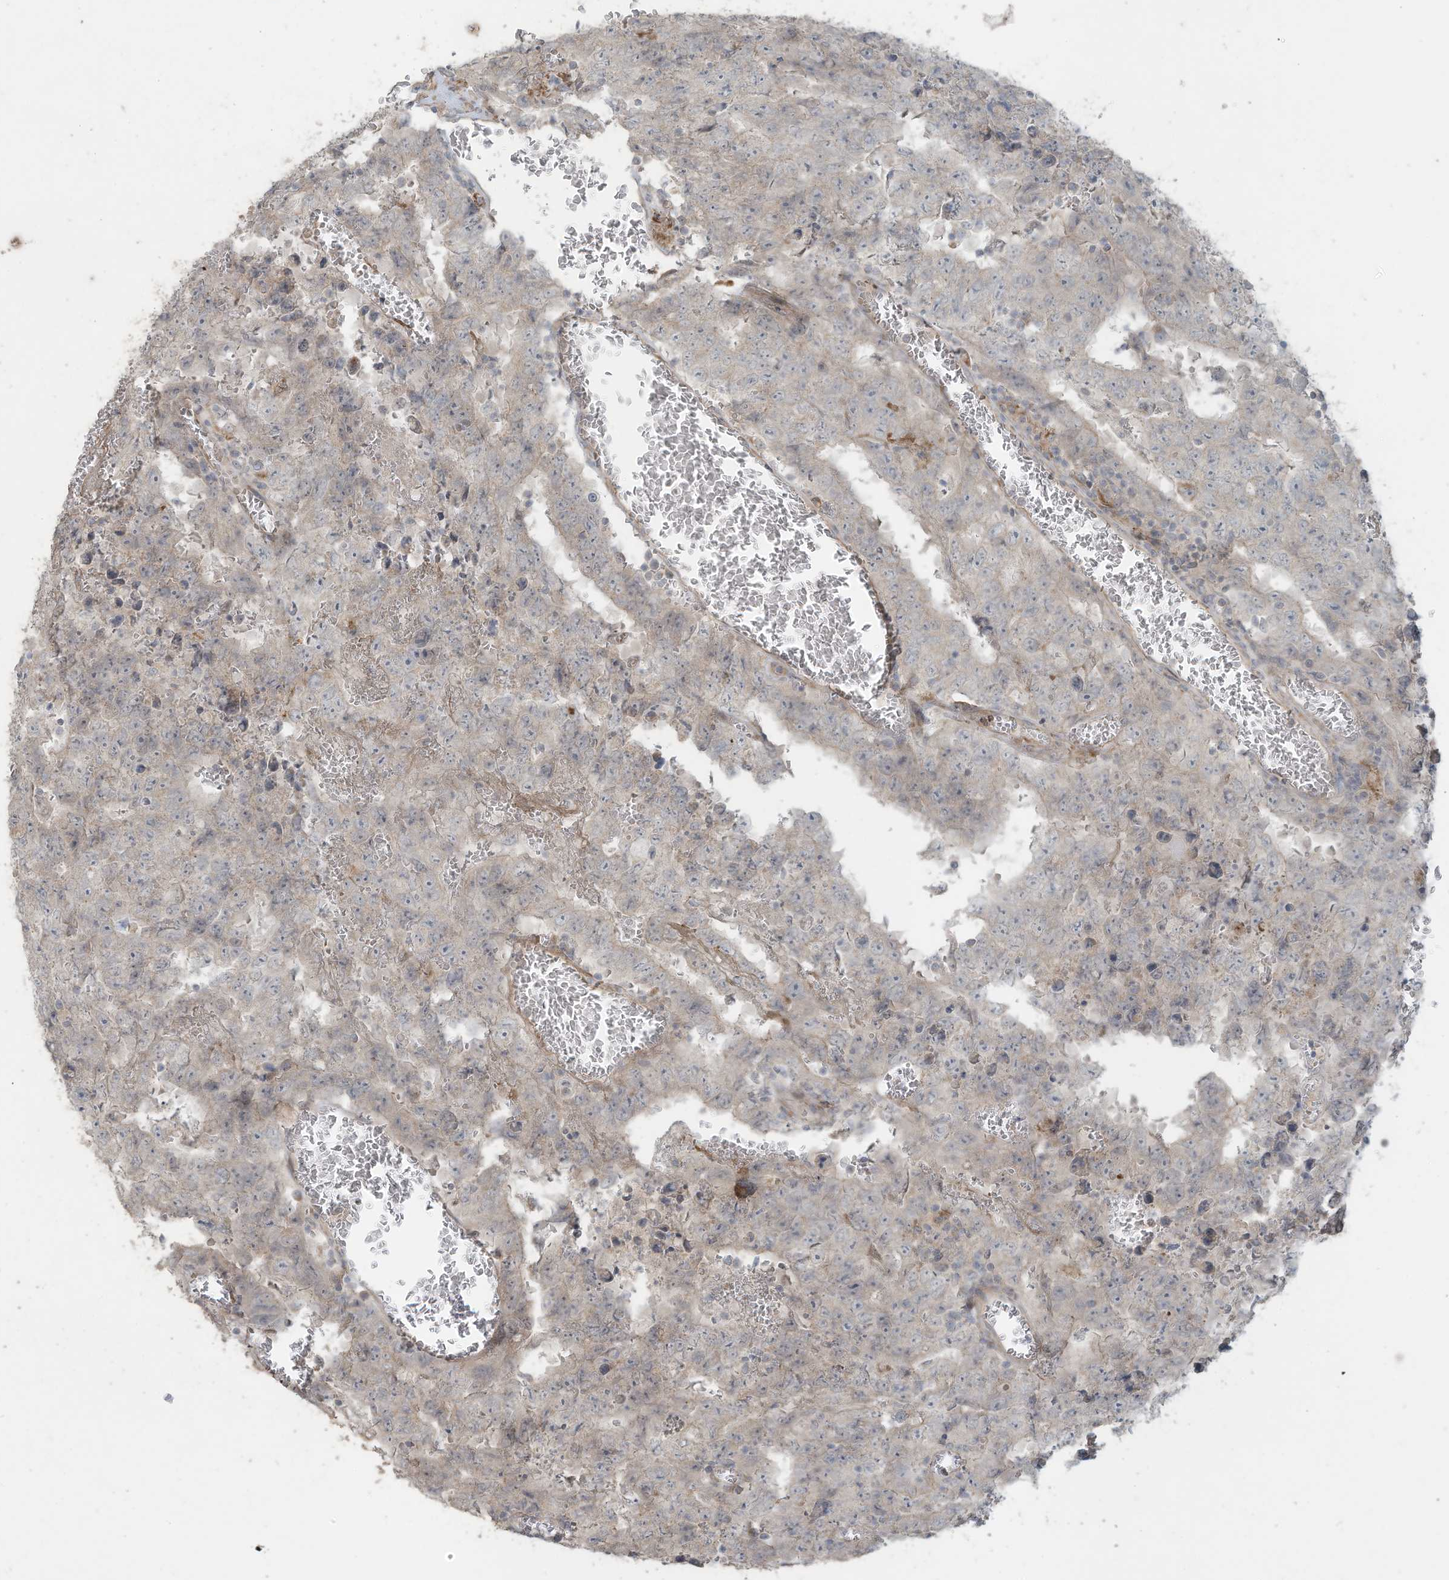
{"staining": {"intensity": "negative", "quantity": "none", "location": "none"}, "tissue": "testis cancer", "cell_type": "Tumor cells", "image_type": "cancer", "snomed": [{"axis": "morphology", "description": "Carcinoma, Embryonal, NOS"}, {"axis": "topography", "description": "Testis"}], "caption": "Immunohistochemical staining of embryonal carcinoma (testis) demonstrates no significant staining in tumor cells. (DAB (3,3'-diaminobenzidine) immunohistochemistry (IHC) visualized using brightfield microscopy, high magnification).", "gene": "MAGIX", "patient": {"sex": "male", "age": 26}}